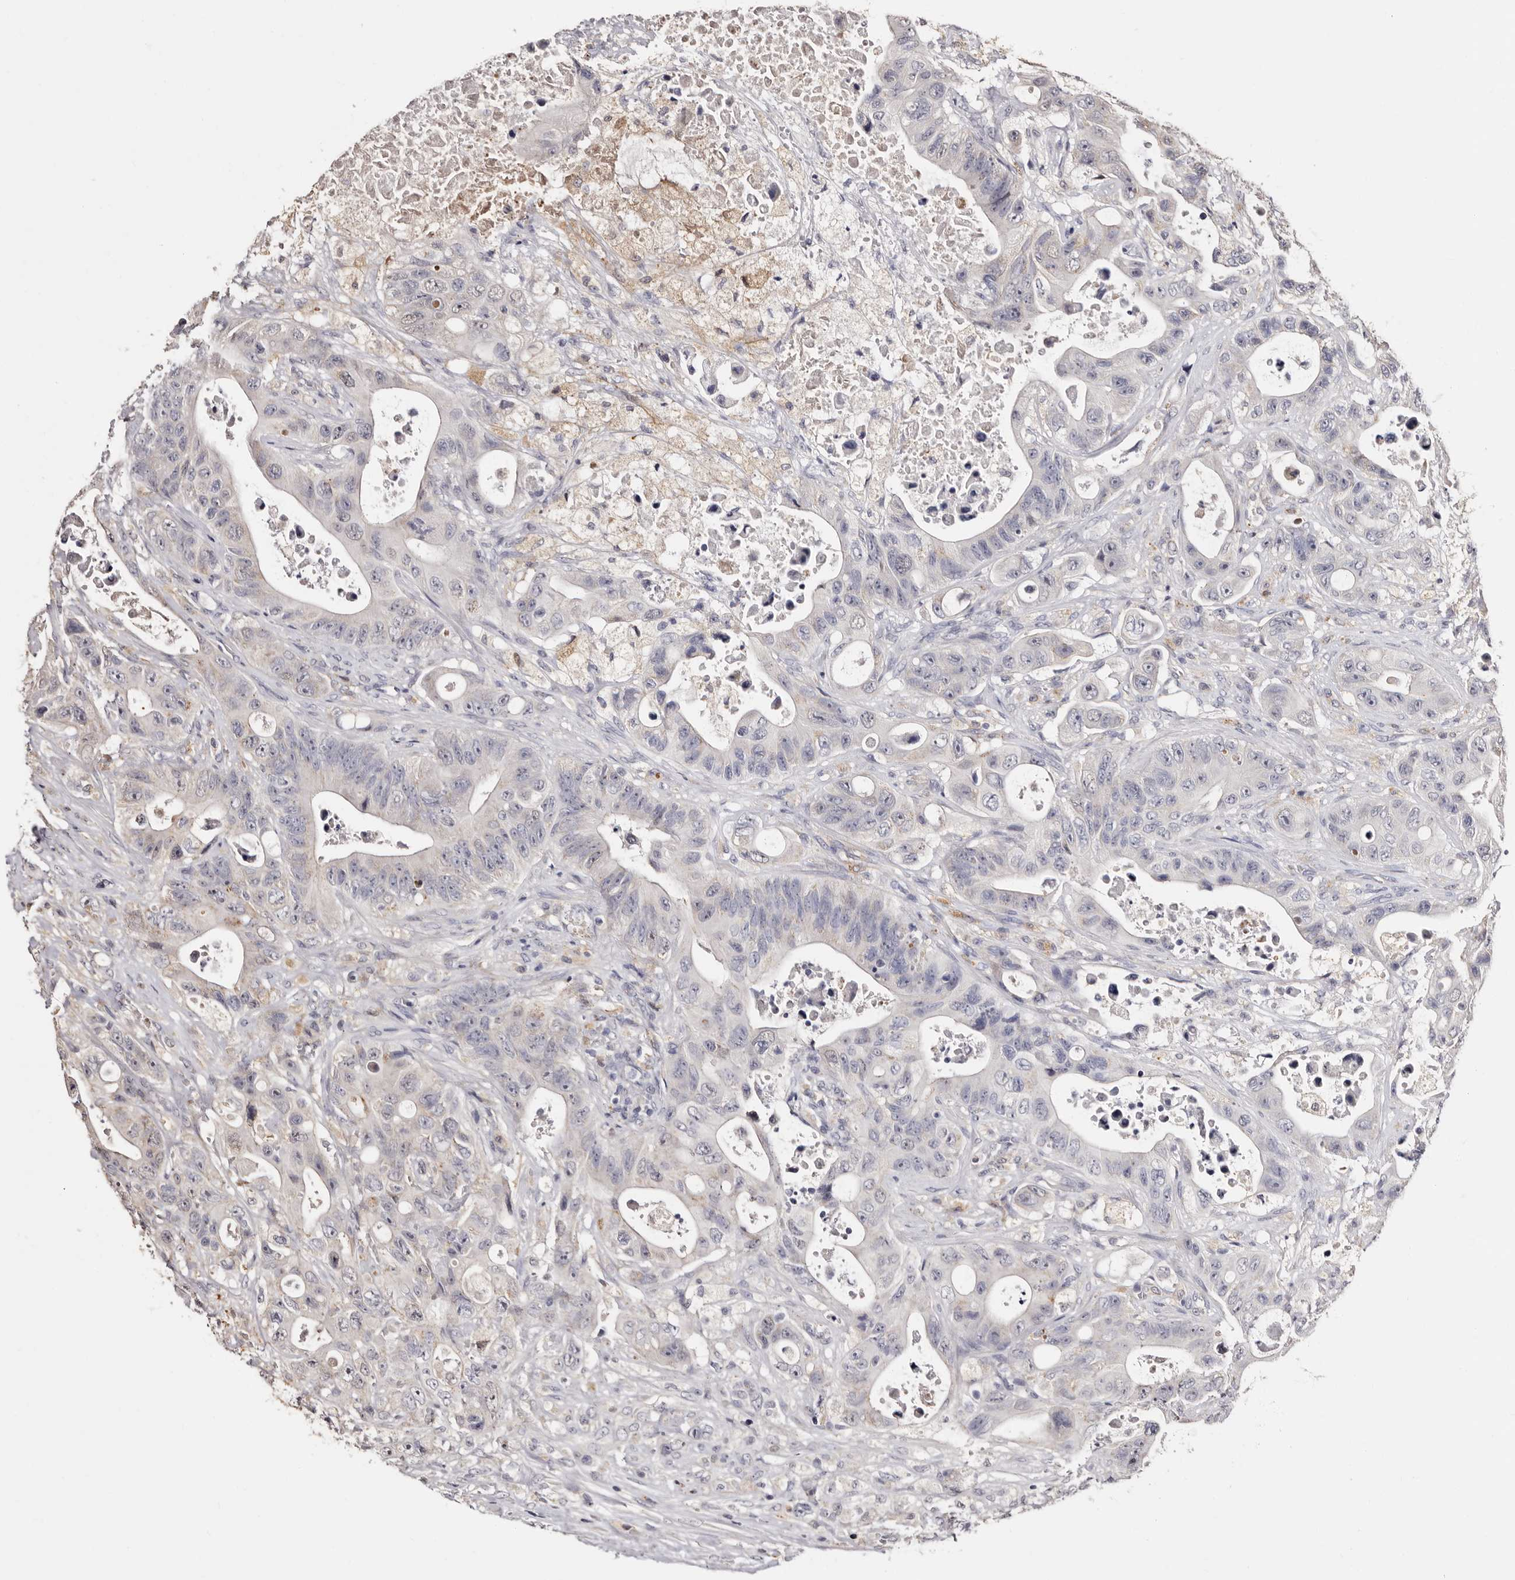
{"staining": {"intensity": "negative", "quantity": "none", "location": "none"}, "tissue": "colorectal cancer", "cell_type": "Tumor cells", "image_type": "cancer", "snomed": [{"axis": "morphology", "description": "Adenocarcinoma, NOS"}, {"axis": "topography", "description": "Colon"}], "caption": "Tumor cells show no significant positivity in colorectal adenocarcinoma.", "gene": "PTAFR", "patient": {"sex": "female", "age": 46}}